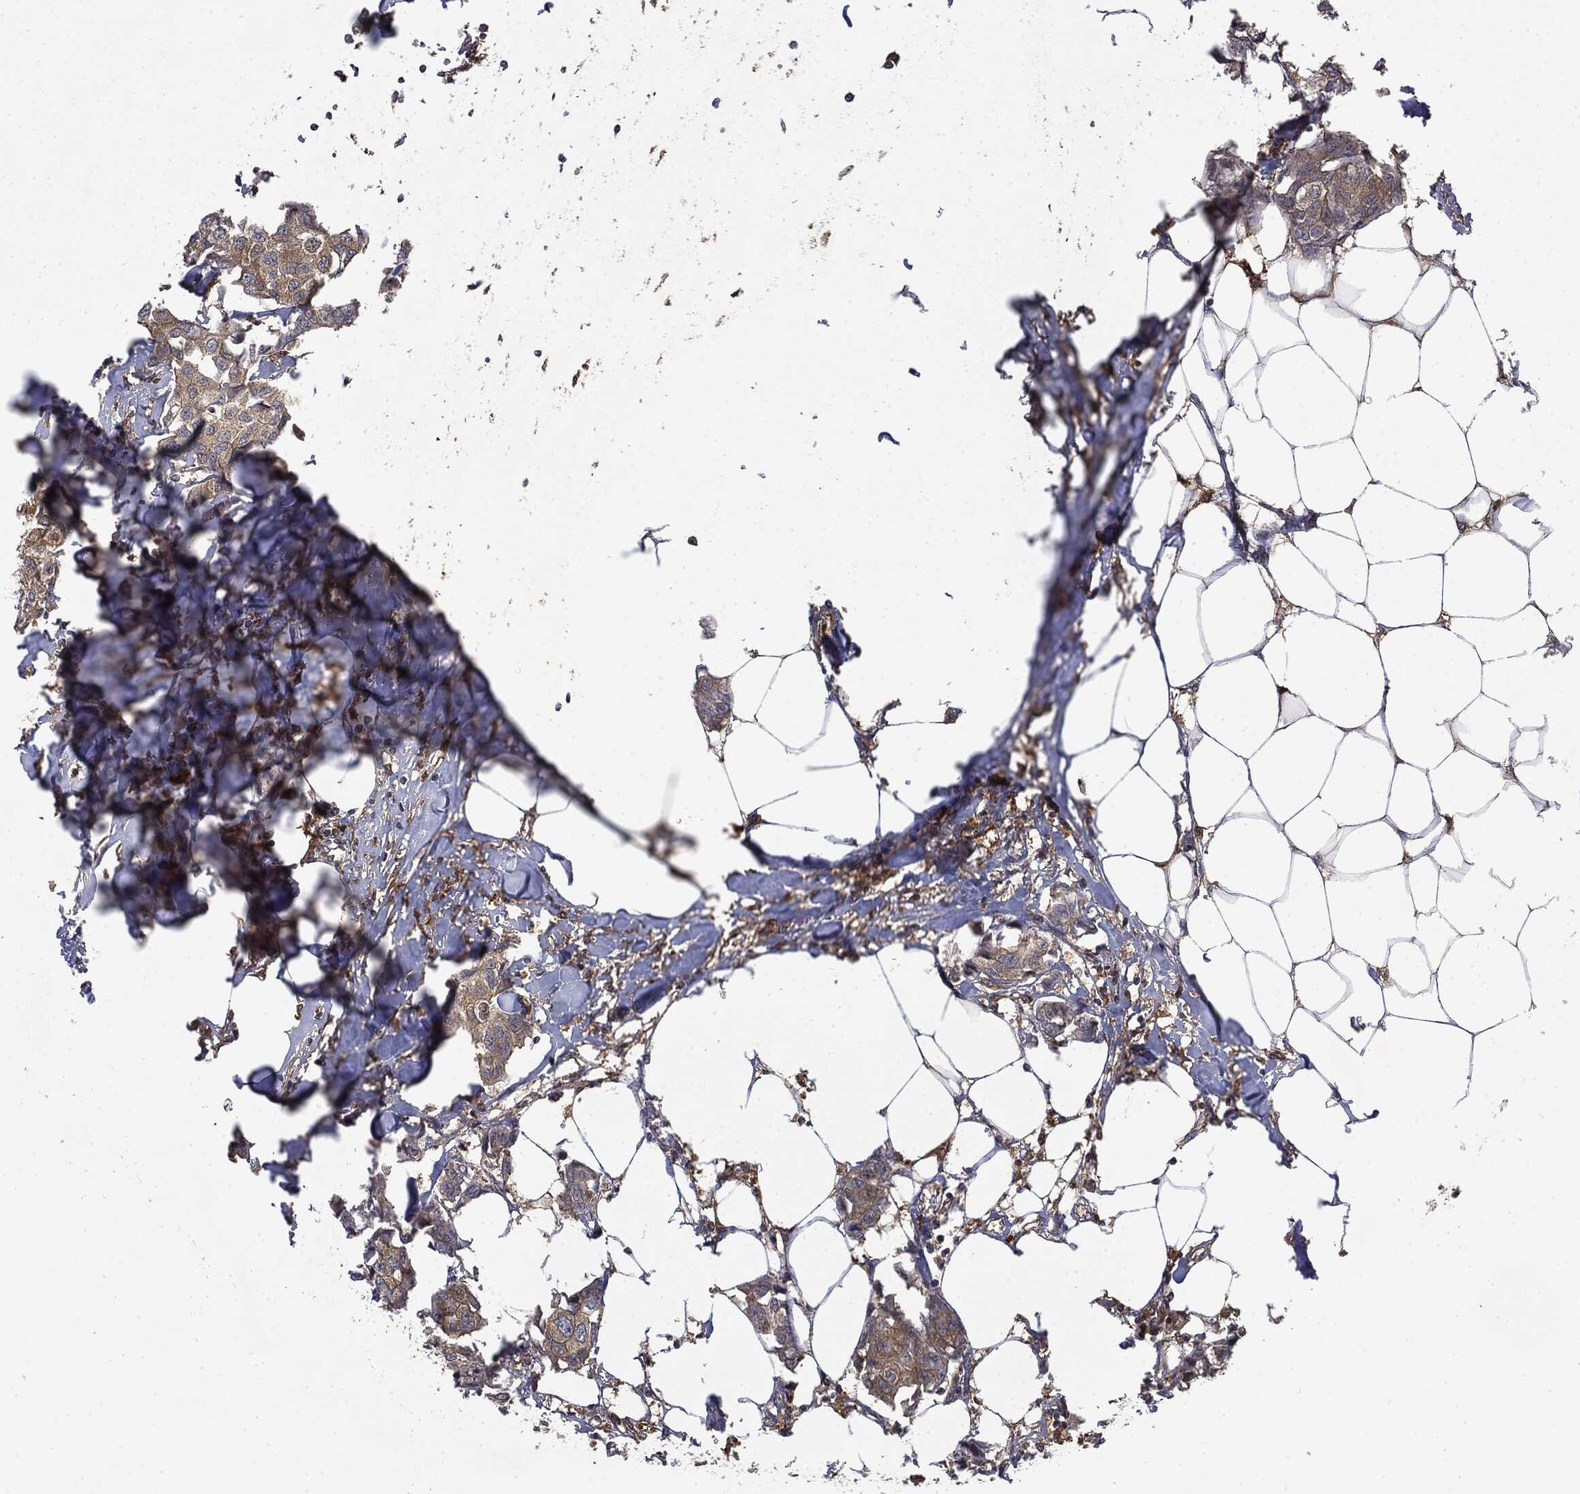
{"staining": {"intensity": "negative", "quantity": "none", "location": "none"}, "tissue": "breast cancer", "cell_type": "Tumor cells", "image_type": "cancer", "snomed": [{"axis": "morphology", "description": "Duct carcinoma"}, {"axis": "topography", "description": "Breast"}], "caption": "Immunohistochemistry (IHC) photomicrograph of breast cancer (invasive ductal carcinoma) stained for a protein (brown), which exhibits no expression in tumor cells. Brightfield microscopy of immunohistochemistry (IHC) stained with DAB (brown) and hematoxylin (blue), captured at high magnification.", "gene": "SNX5", "patient": {"sex": "female", "age": 80}}